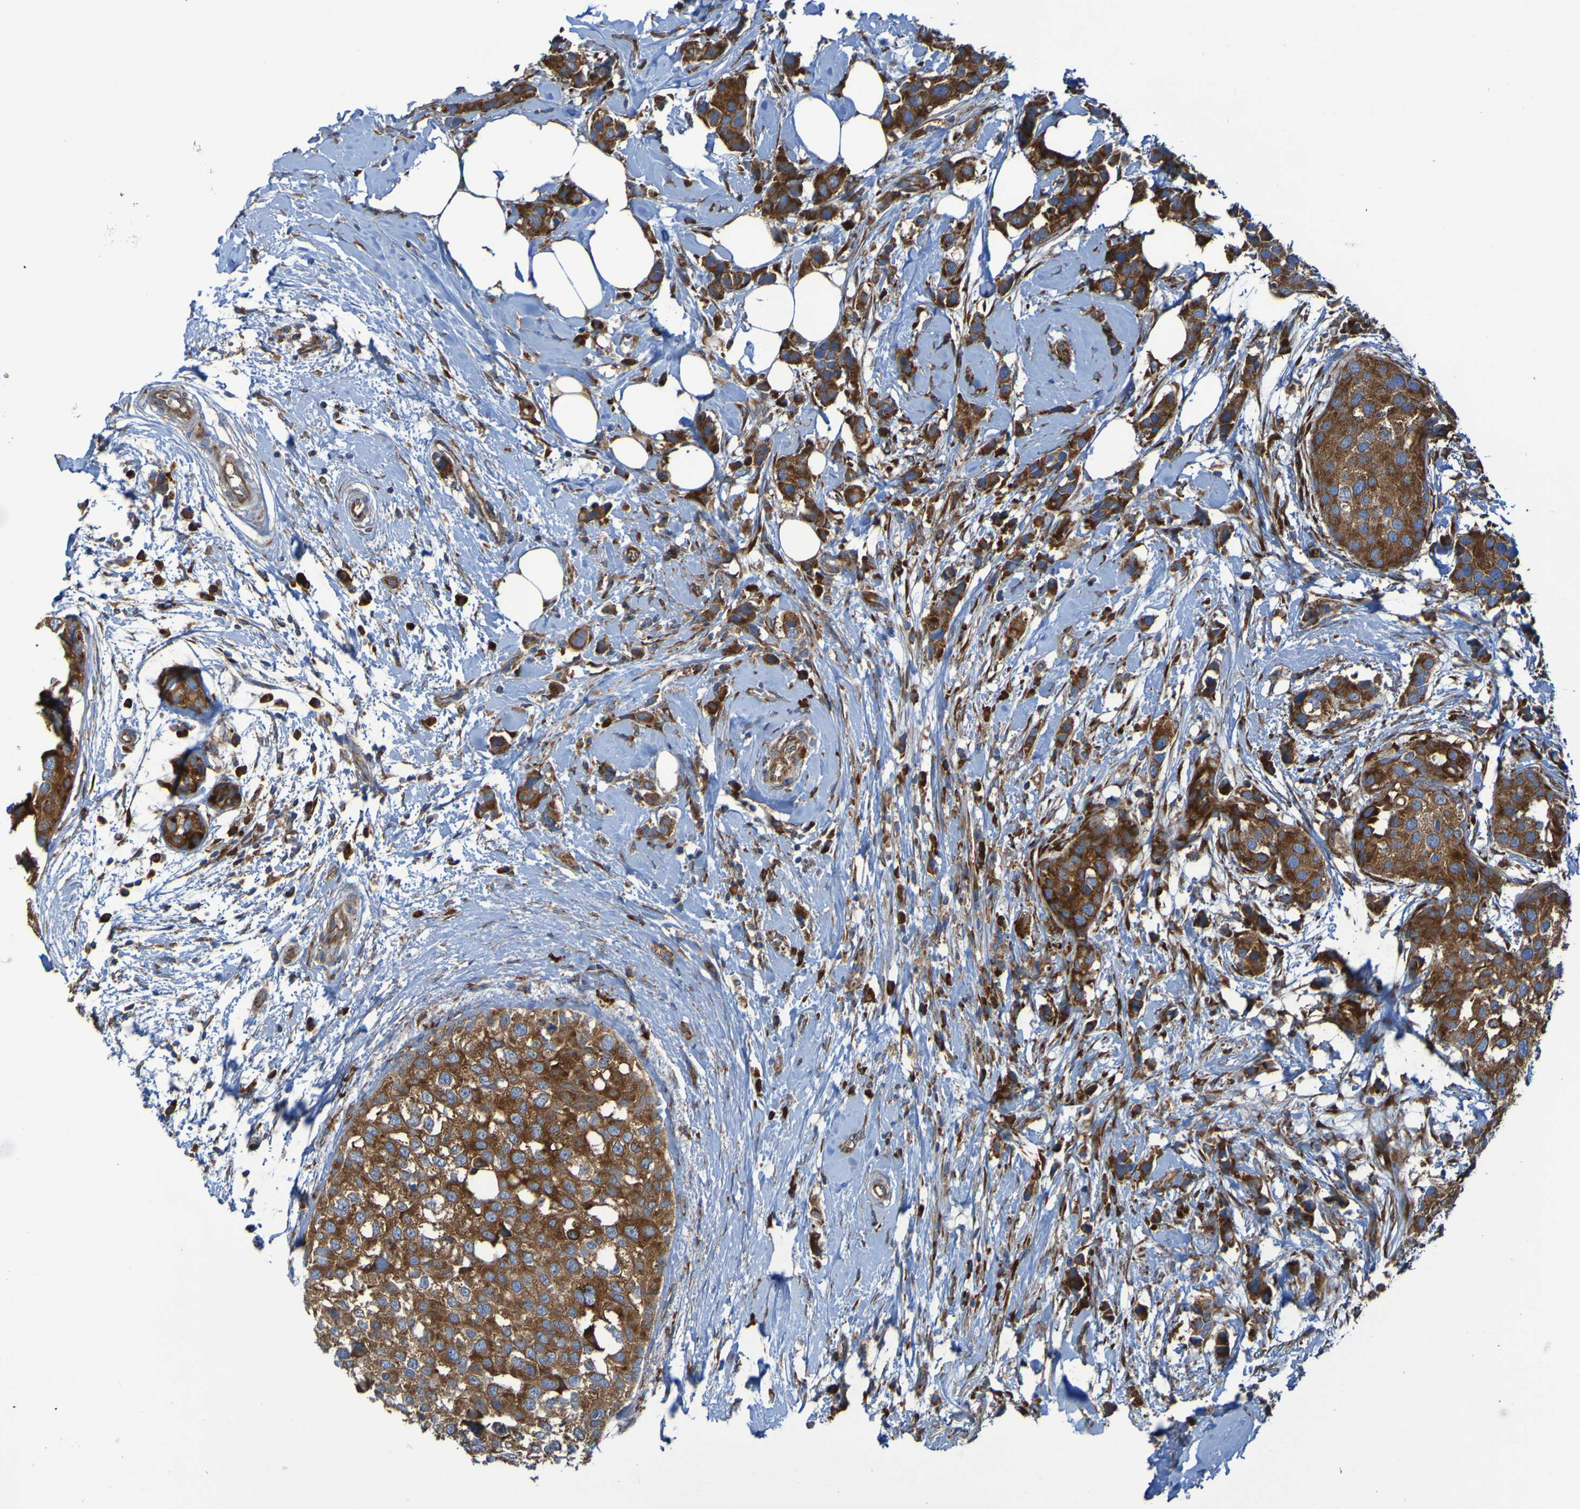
{"staining": {"intensity": "strong", "quantity": ">75%", "location": "cytoplasmic/membranous"}, "tissue": "breast cancer", "cell_type": "Tumor cells", "image_type": "cancer", "snomed": [{"axis": "morphology", "description": "Normal tissue, NOS"}, {"axis": "morphology", "description": "Duct carcinoma"}, {"axis": "topography", "description": "Breast"}], "caption": "Breast cancer (invasive ductal carcinoma) tissue displays strong cytoplasmic/membranous positivity in approximately >75% of tumor cells", "gene": "RPL10", "patient": {"sex": "female", "age": 50}}